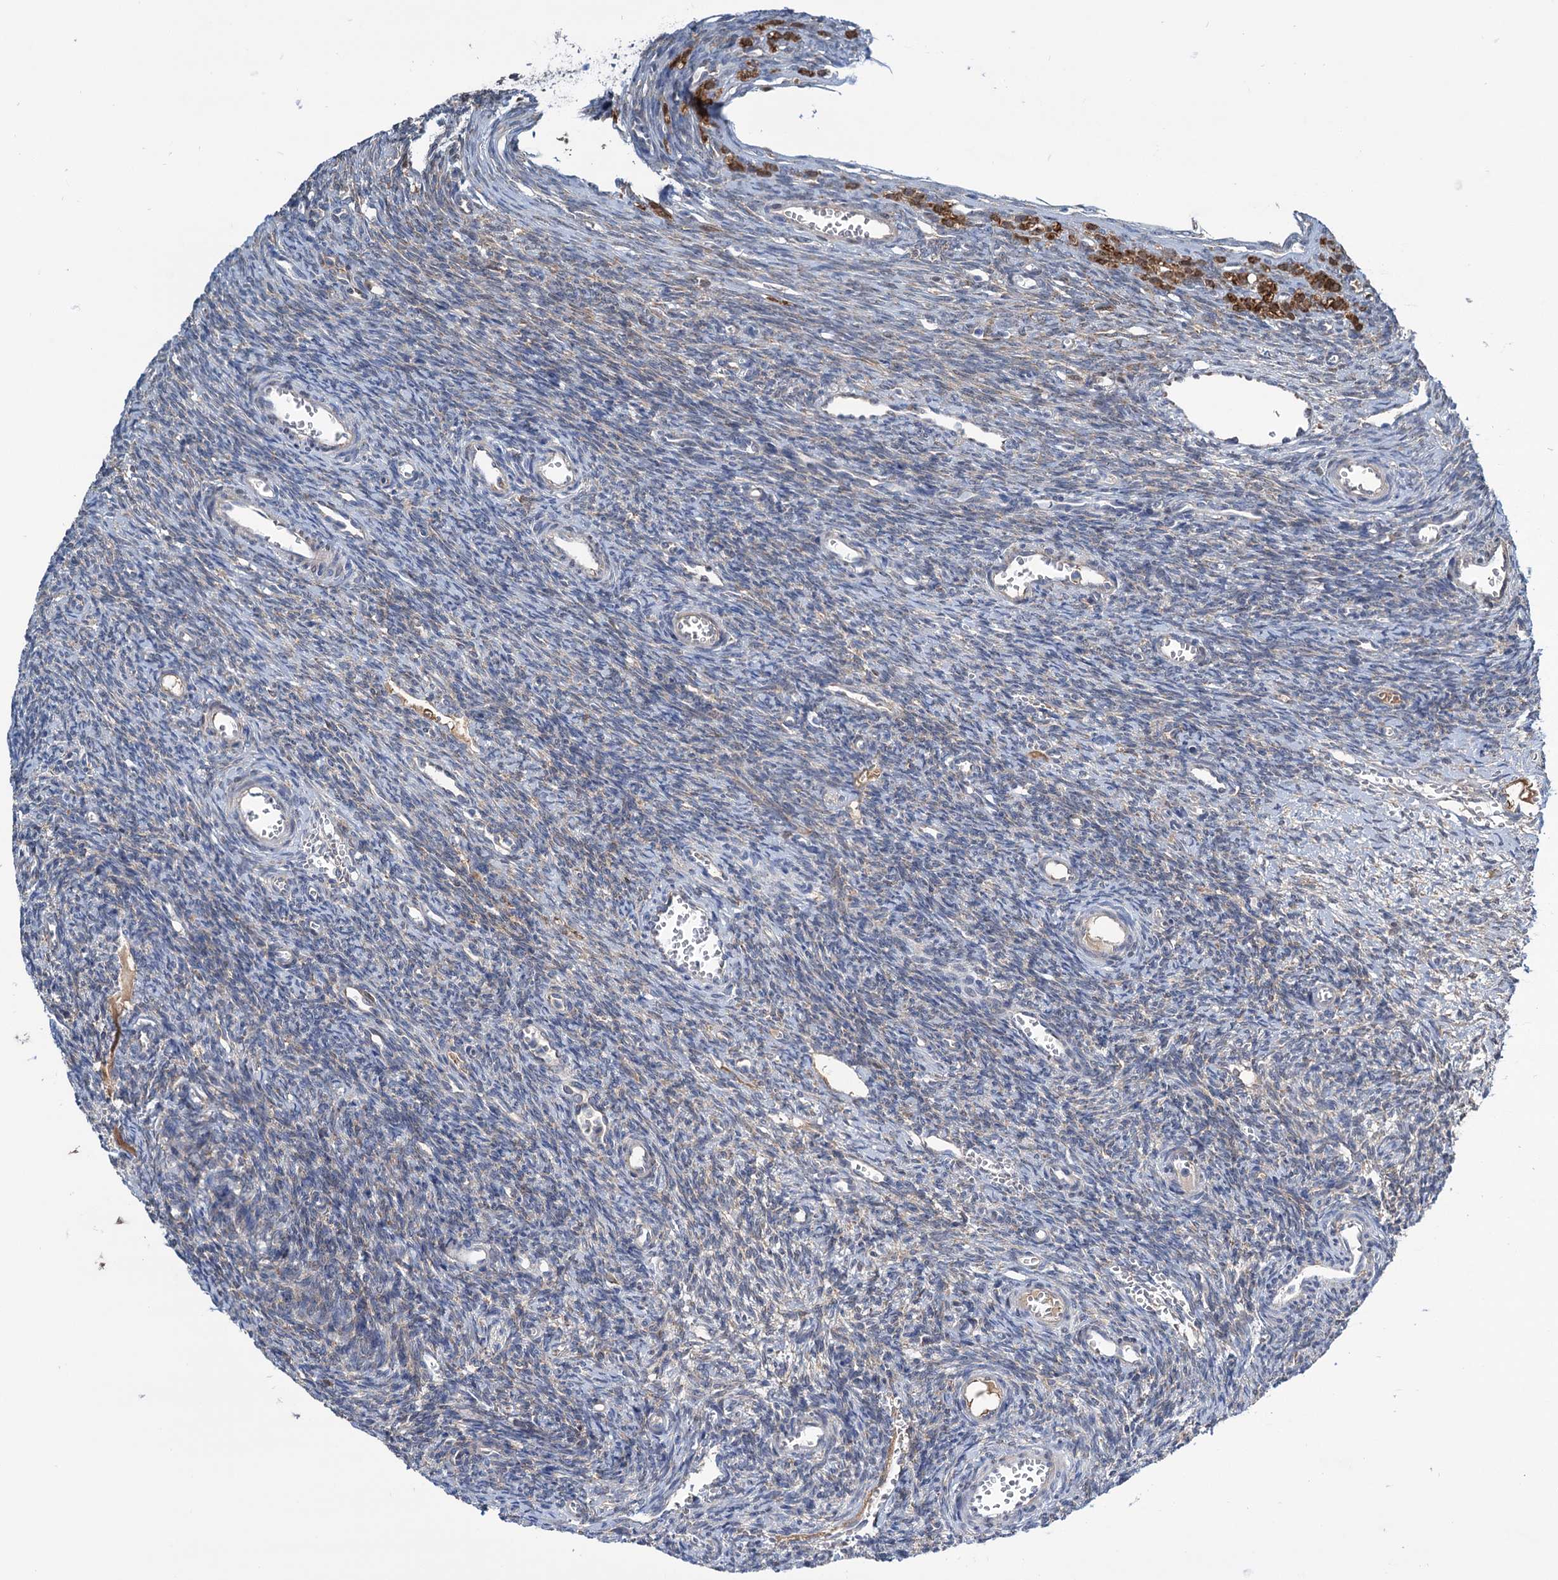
{"staining": {"intensity": "weak", "quantity": "<25%", "location": "cytoplasmic/membranous"}, "tissue": "ovary", "cell_type": "Ovarian stroma cells", "image_type": "normal", "snomed": [{"axis": "morphology", "description": "Normal tissue, NOS"}, {"axis": "topography", "description": "Ovary"}], "caption": "The image shows no significant positivity in ovarian stroma cells of ovary.", "gene": "LPIN1", "patient": {"sex": "female", "age": 39}}